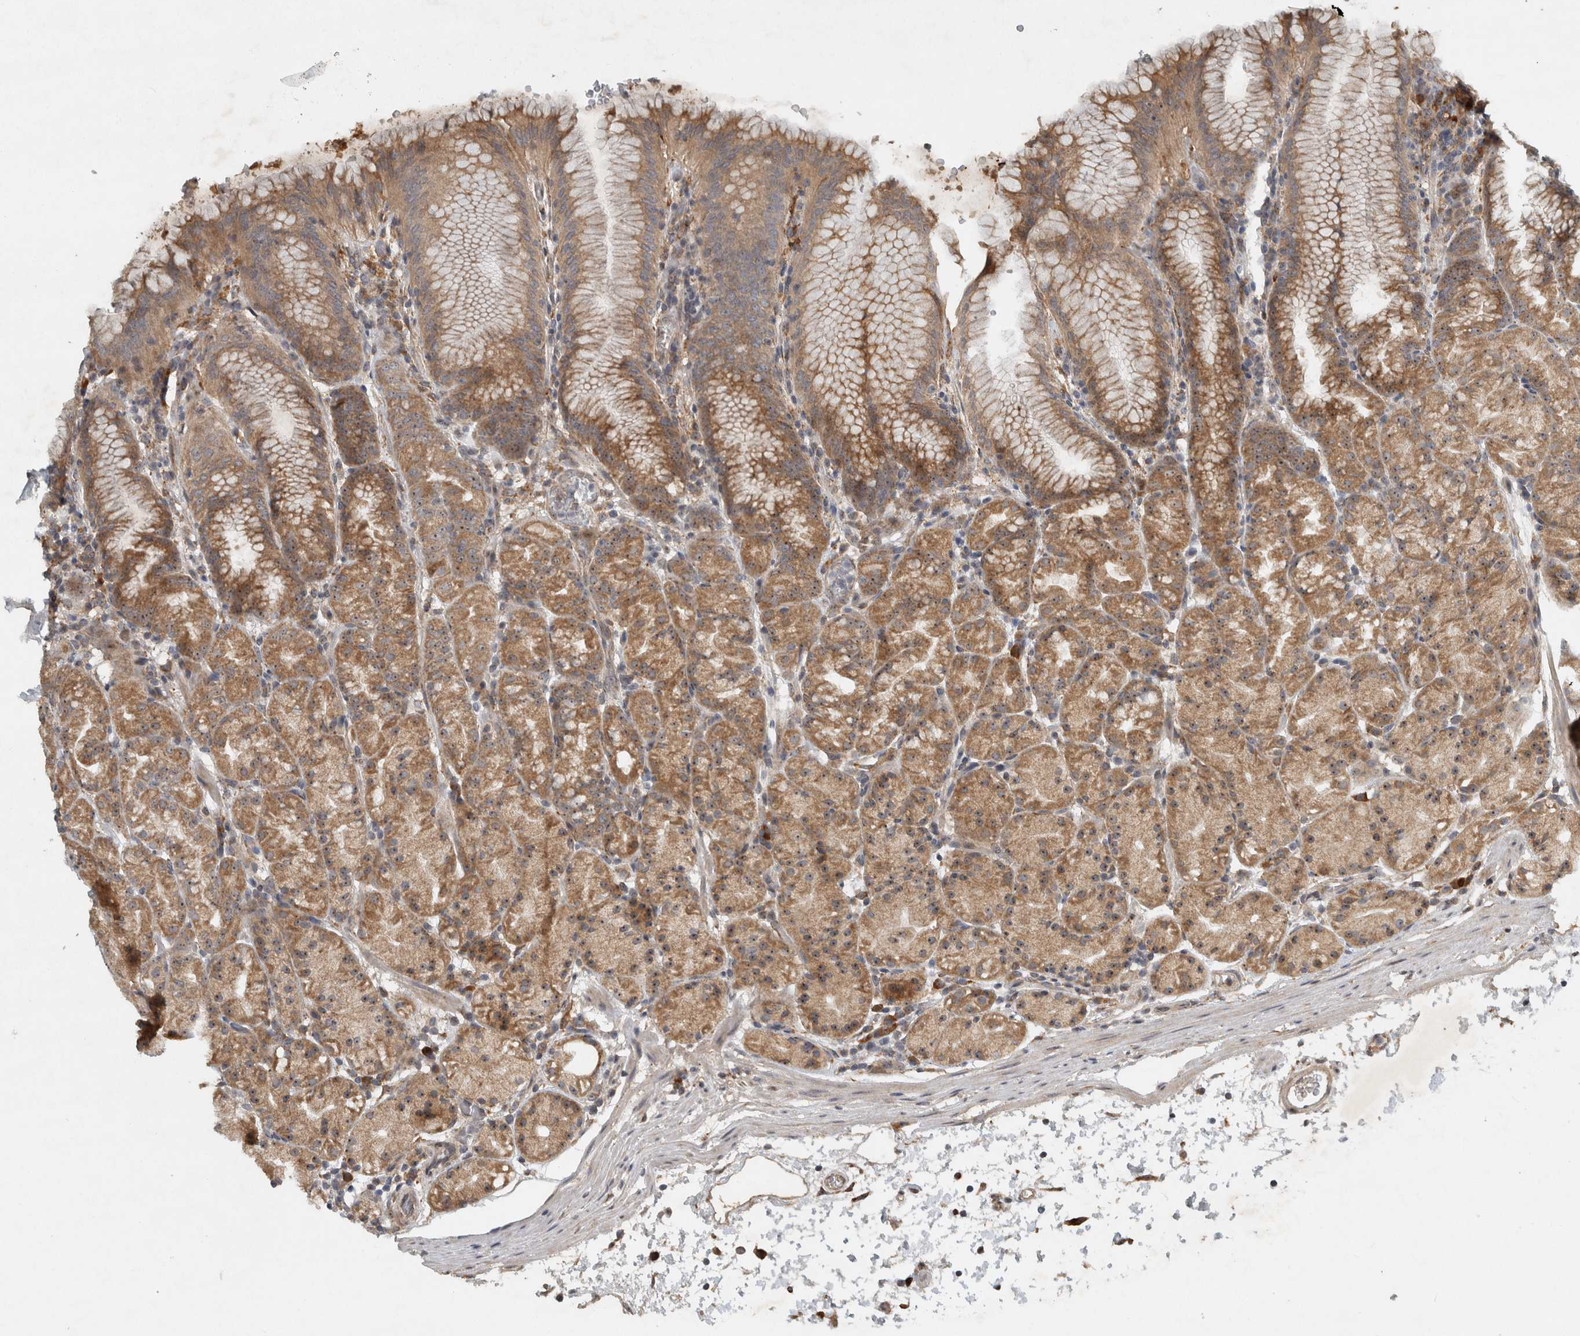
{"staining": {"intensity": "strong", "quantity": ">75%", "location": "cytoplasmic/membranous,nuclear"}, "tissue": "stomach", "cell_type": "Glandular cells", "image_type": "normal", "snomed": [{"axis": "morphology", "description": "Normal tissue, NOS"}, {"axis": "topography", "description": "Stomach, upper"}], "caption": "Immunohistochemical staining of unremarkable human stomach reveals high levels of strong cytoplasmic/membranous,nuclear expression in about >75% of glandular cells. The protein of interest is shown in brown color, while the nuclei are stained blue.", "gene": "GPR137B", "patient": {"sex": "male", "age": 48}}